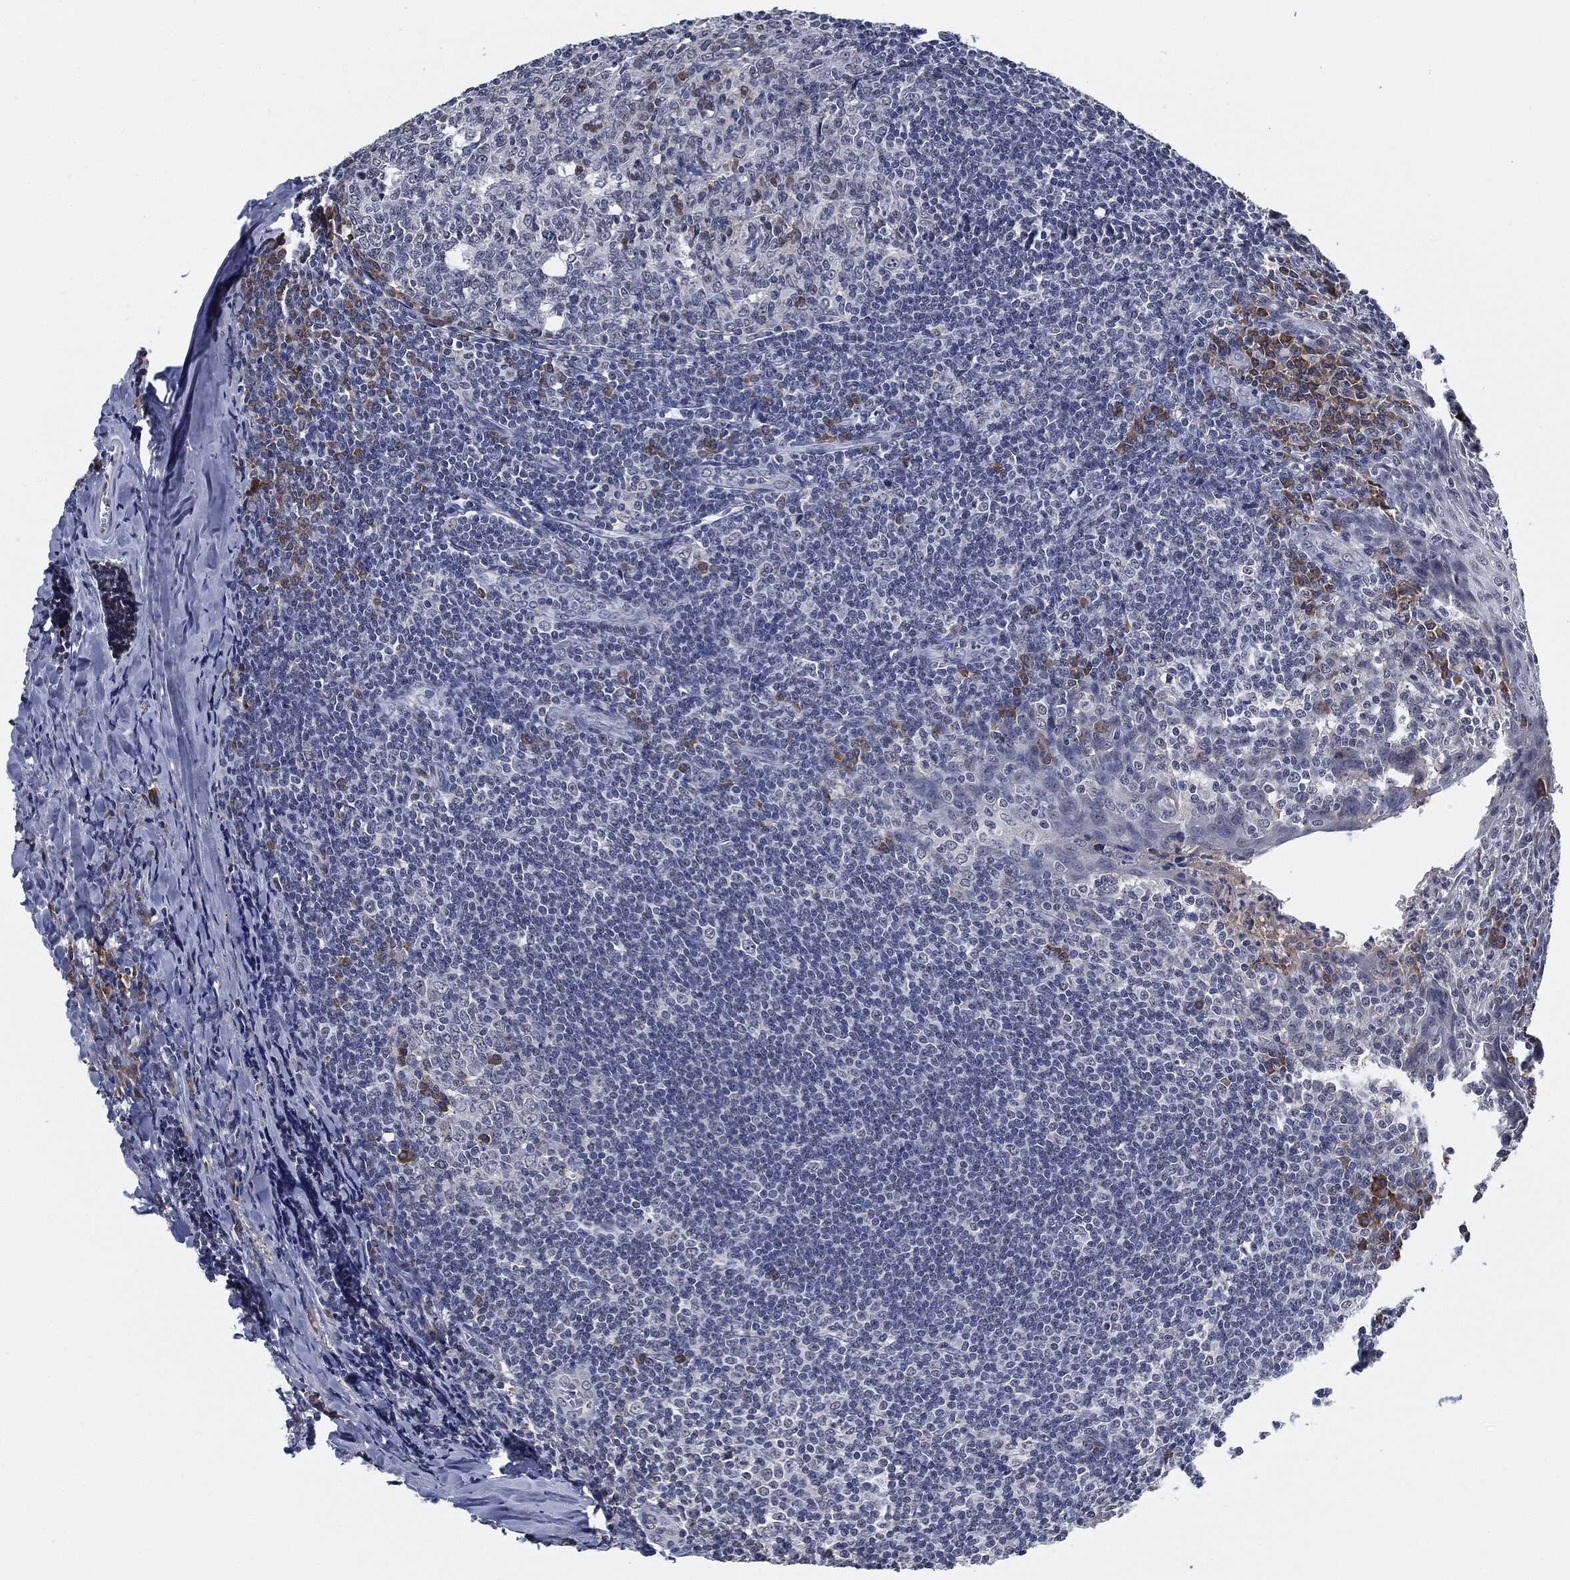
{"staining": {"intensity": "negative", "quantity": "none", "location": "none"}, "tissue": "tonsil", "cell_type": "Germinal center cells", "image_type": "normal", "snomed": [{"axis": "morphology", "description": "Normal tissue, NOS"}, {"axis": "topography", "description": "Tonsil"}], "caption": "This is an immunohistochemistry (IHC) histopathology image of benign tonsil. There is no staining in germinal center cells.", "gene": "IL2RG", "patient": {"sex": "male", "age": 20}}